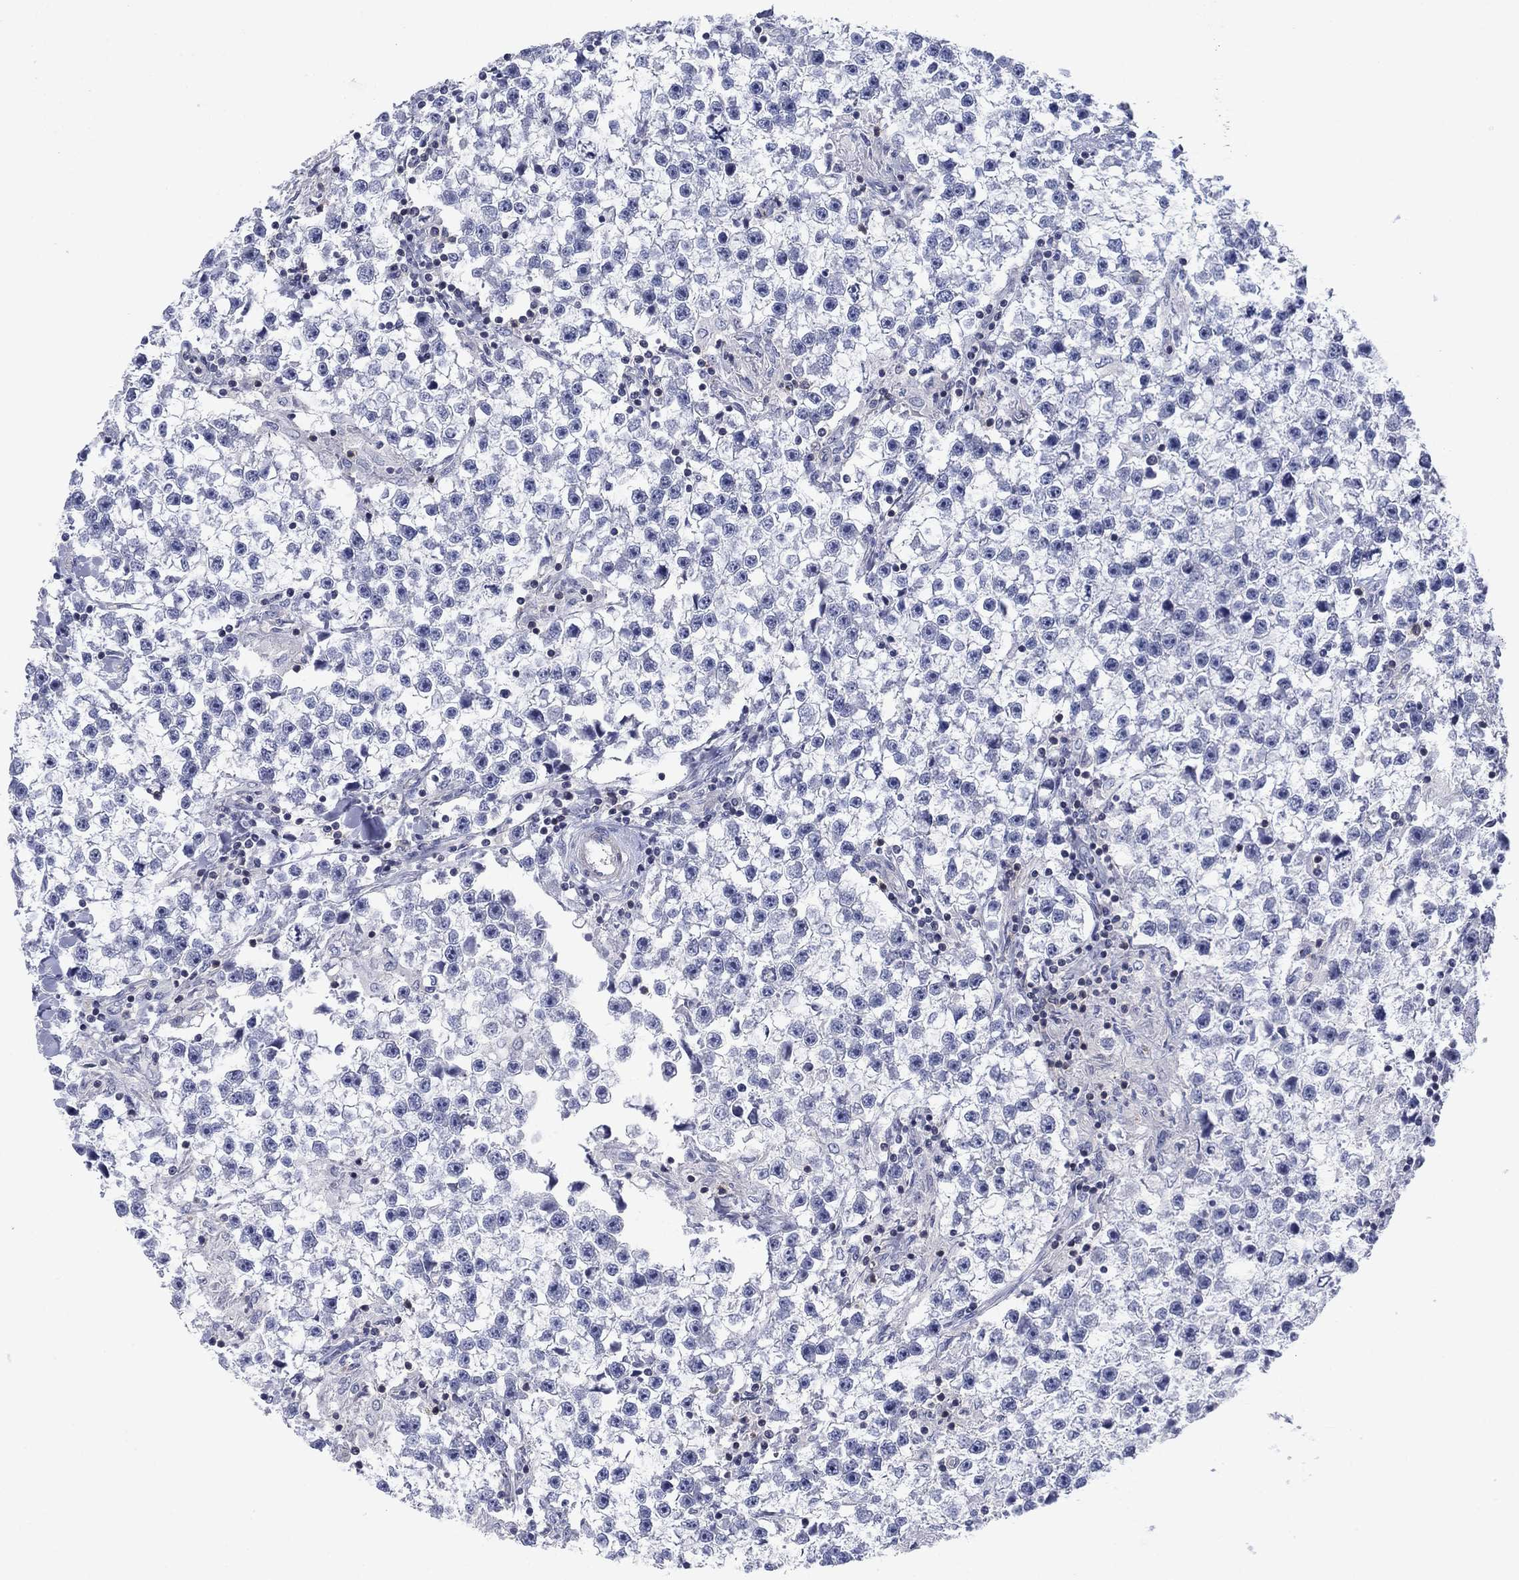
{"staining": {"intensity": "negative", "quantity": "none", "location": "none"}, "tissue": "testis cancer", "cell_type": "Tumor cells", "image_type": "cancer", "snomed": [{"axis": "morphology", "description": "Seminoma, NOS"}, {"axis": "topography", "description": "Testis"}], "caption": "Testis cancer (seminoma) was stained to show a protein in brown. There is no significant expression in tumor cells.", "gene": "PSD4", "patient": {"sex": "male", "age": 59}}